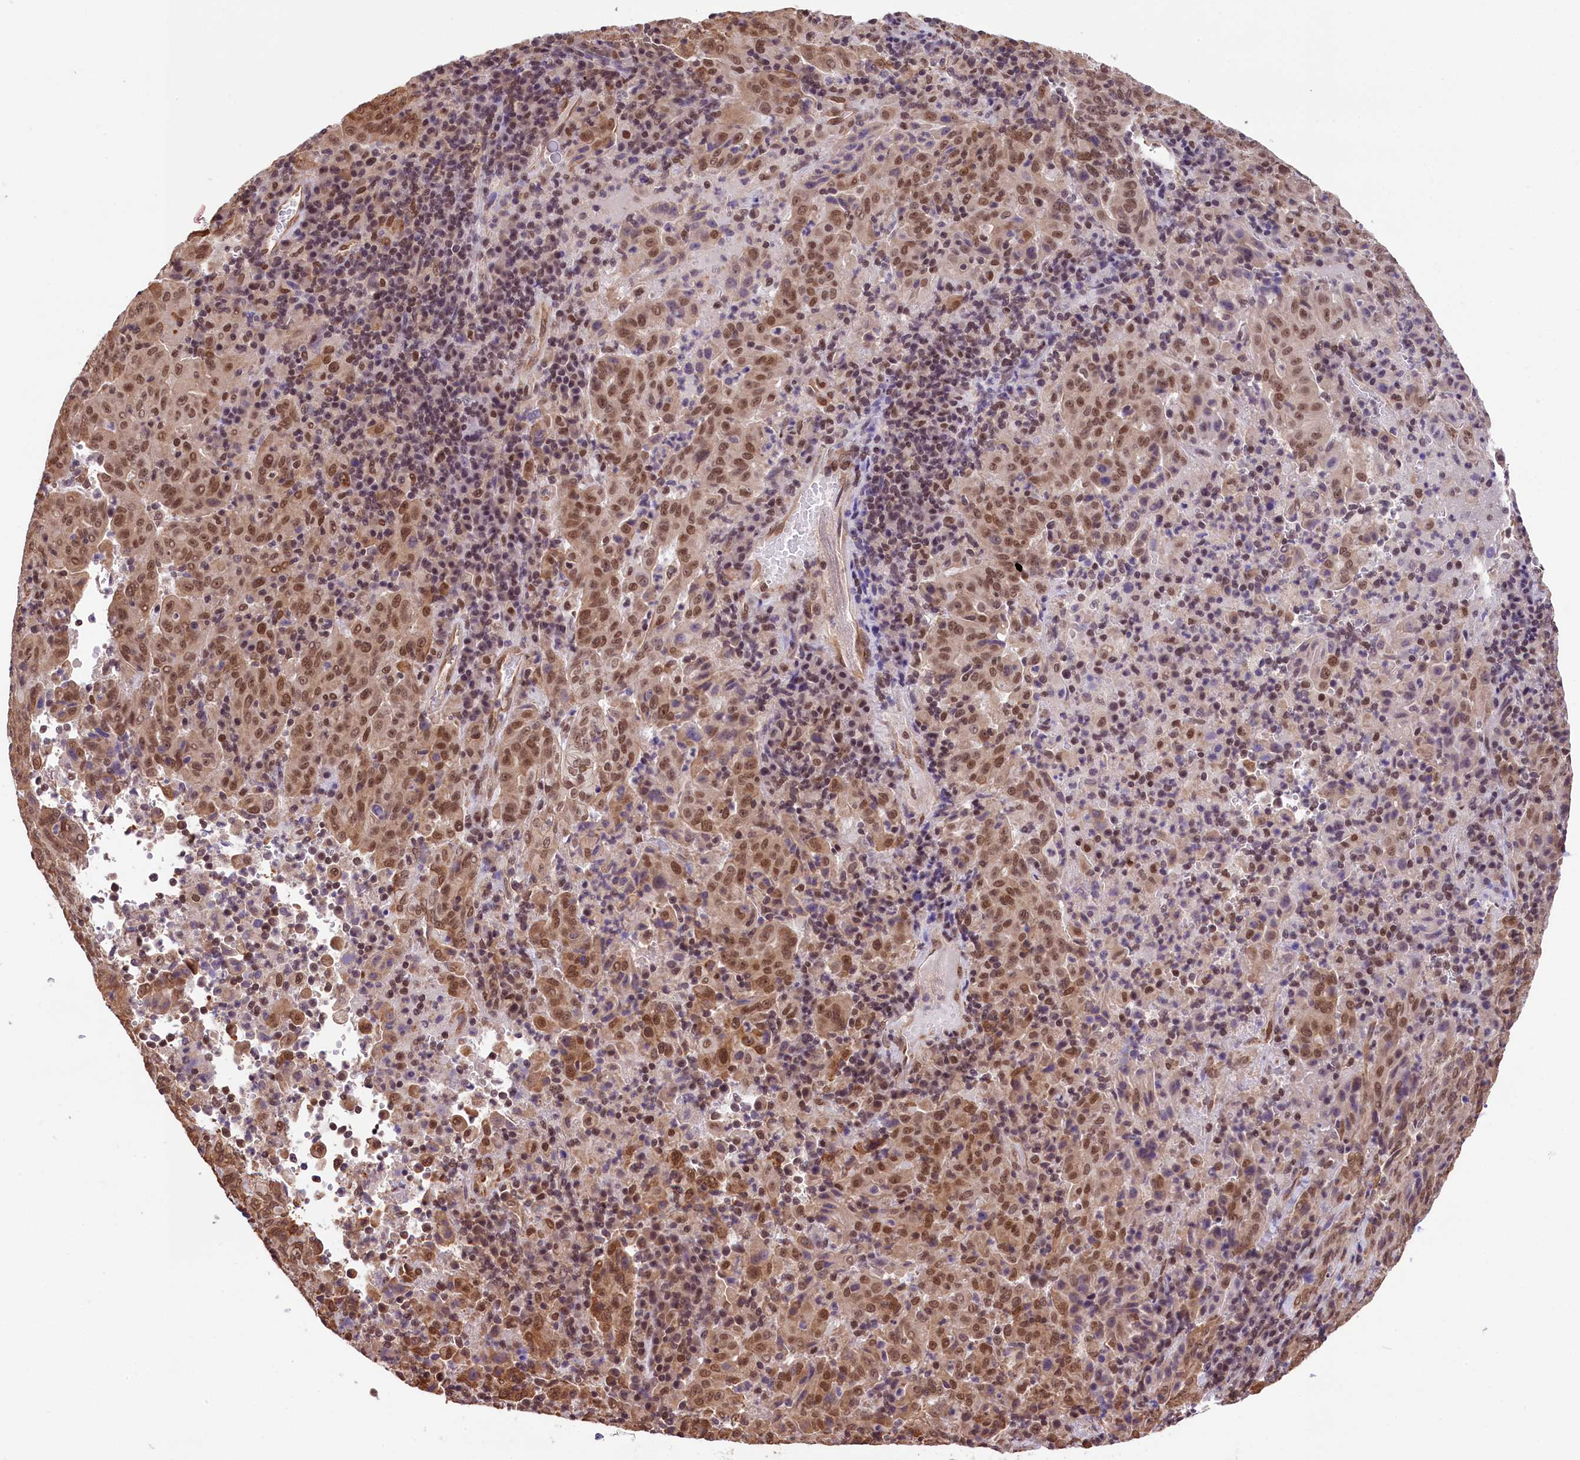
{"staining": {"intensity": "moderate", "quantity": ">75%", "location": "nuclear"}, "tissue": "pancreatic cancer", "cell_type": "Tumor cells", "image_type": "cancer", "snomed": [{"axis": "morphology", "description": "Adenocarcinoma, NOS"}, {"axis": "topography", "description": "Pancreas"}], "caption": "DAB immunohistochemical staining of human pancreatic cancer (adenocarcinoma) exhibits moderate nuclear protein positivity in about >75% of tumor cells.", "gene": "ZC3H4", "patient": {"sex": "male", "age": 63}}